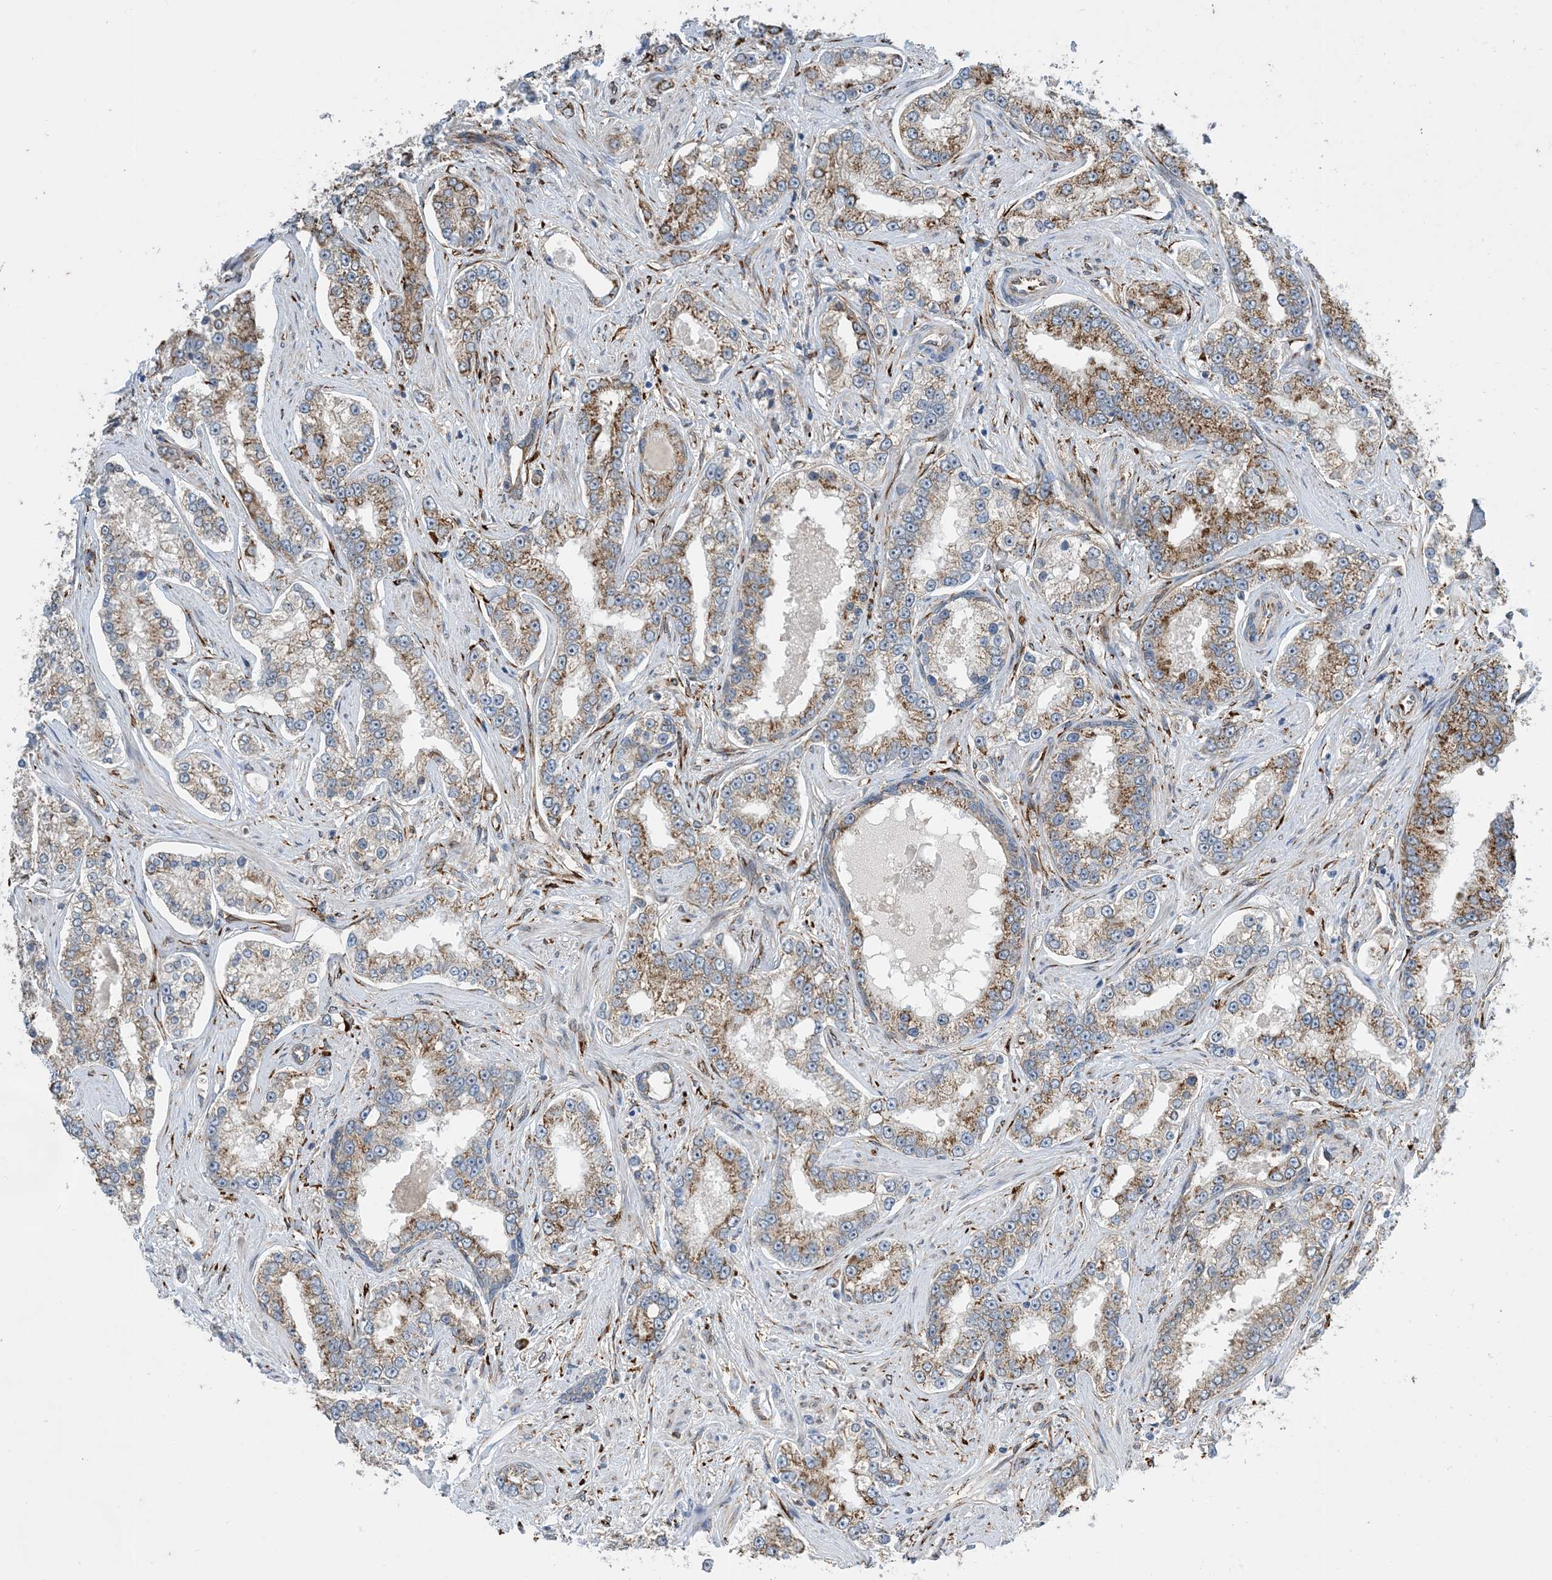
{"staining": {"intensity": "moderate", "quantity": "25%-75%", "location": "cytoplasmic/membranous"}, "tissue": "prostate cancer", "cell_type": "Tumor cells", "image_type": "cancer", "snomed": [{"axis": "morphology", "description": "Normal tissue, NOS"}, {"axis": "morphology", "description": "Adenocarcinoma, High grade"}, {"axis": "topography", "description": "Prostate"}], "caption": "A high-resolution image shows IHC staining of adenocarcinoma (high-grade) (prostate), which shows moderate cytoplasmic/membranous staining in about 25%-75% of tumor cells.", "gene": "ZBTB45", "patient": {"sex": "male", "age": 83}}